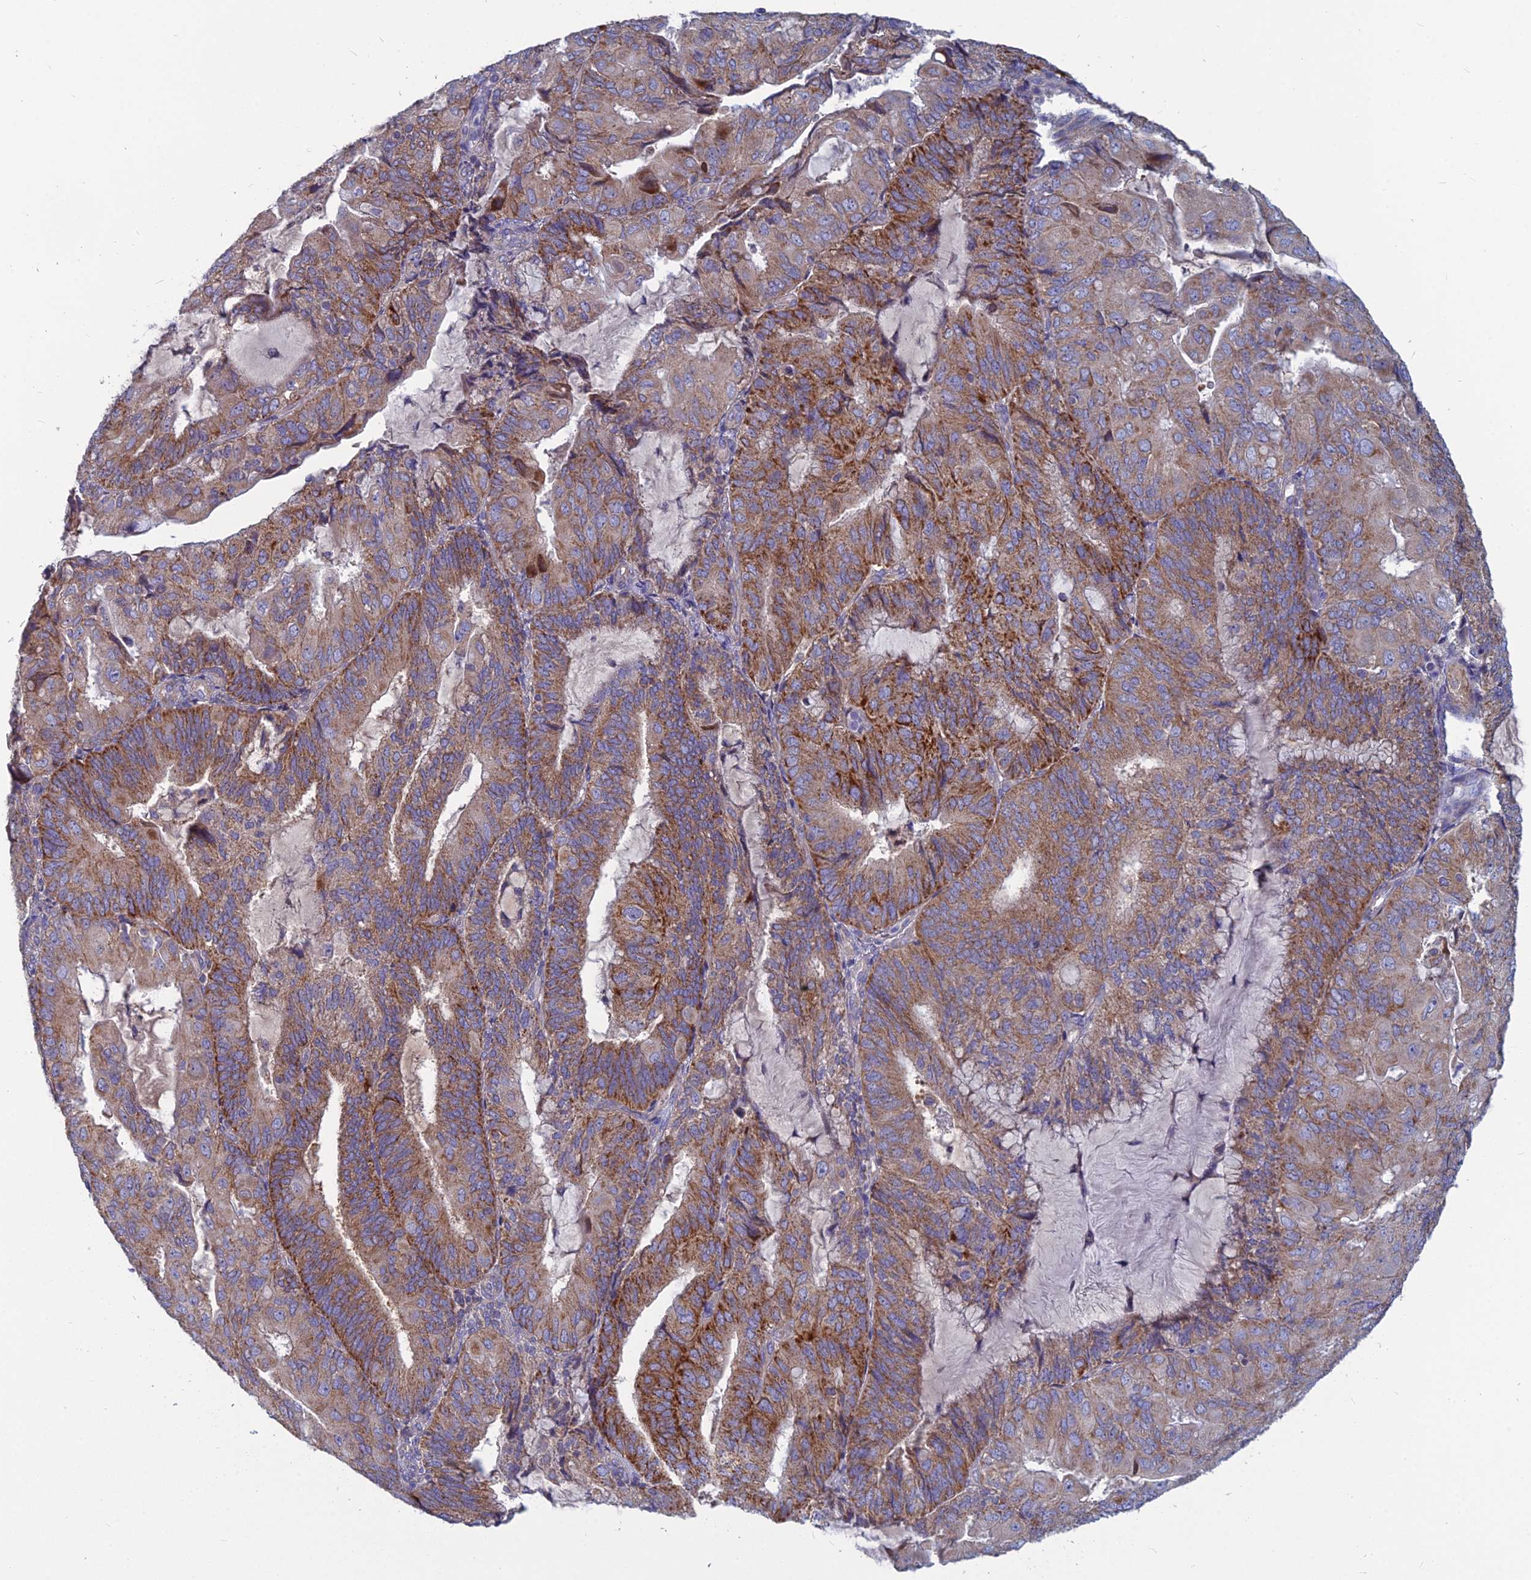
{"staining": {"intensity": "moderate", "quantity": ">75%", "location": "cytoplasmic/membranous"}, "tissue": "endometrial cancer", "cell_type": "Tumor cells", "image_type": "cancer", "snomed": [{"axis": "morphology", "description": "Adenocarcinoma, NOS"}, {"axis": "topography", "description": "Endometrium"}], "caption": "Immunohistochemical staining of endometrial adenocarcinoma shows medium levels of moderate cytoplasmic/membranous staining in approximately >75% of tumor cells. (IHC, brightfield microscopy, high magnification).", "gene": "COX20", "patient": {"sex": "female", "age": 81}}